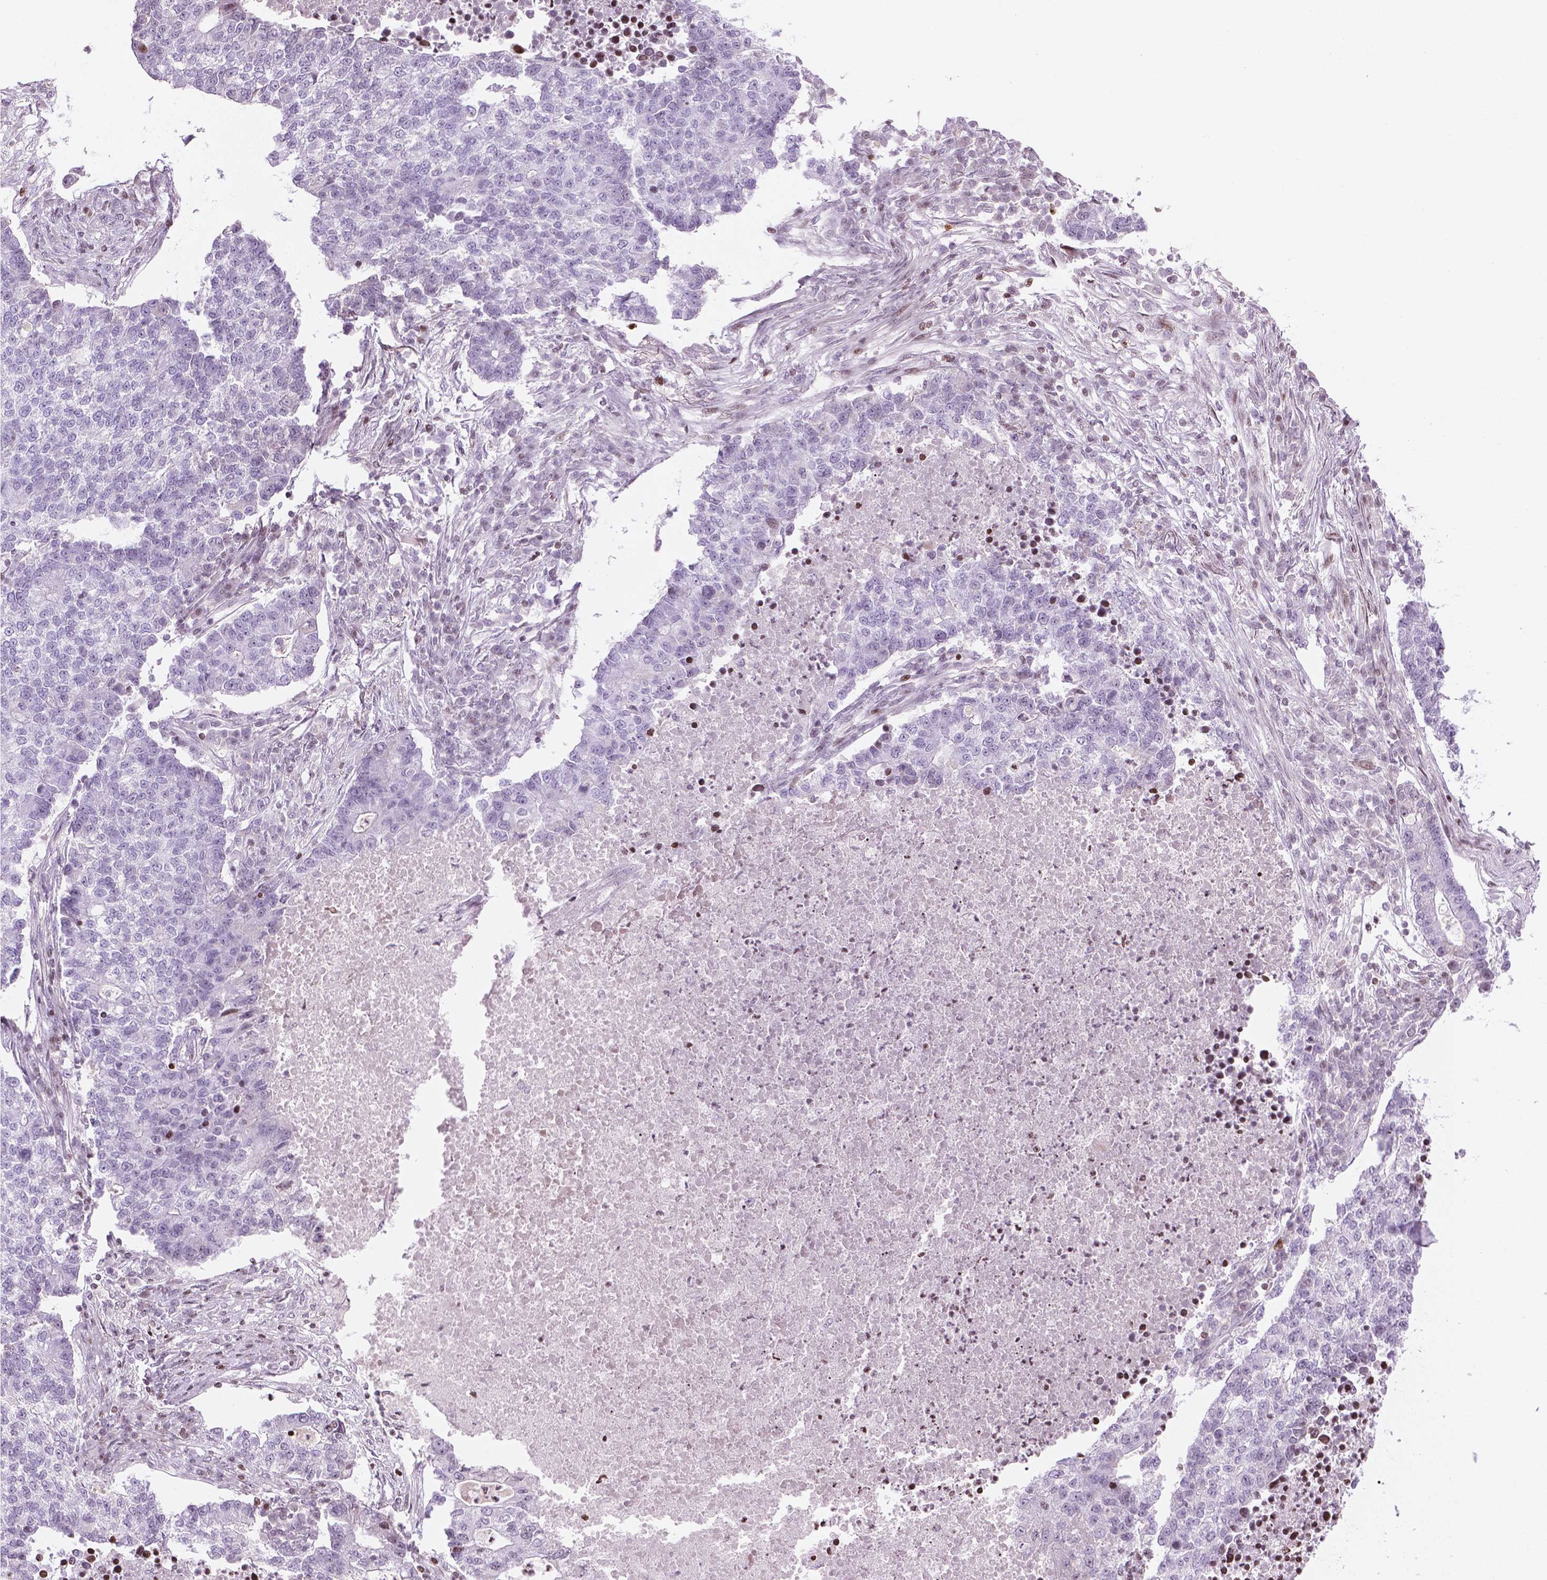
{"staining": {"intensity": "negative", "quantity": "none", "location": "none"}, "tissue": "lung cancer", "cell_type": "Tumor cells", "image_type": "cancer", "snomed": [{"axis": "morphology", "description": "Adenocarcinoma, NOS"}, {"axis": "topography", "description": "Lung"}], "caption": "DAB (3,3'-diaminobenzidine) immunohistochemical staining of lung adenocarcinoma reveals no significant expression in tumor cells.", "gene": "PIP4K2A", "patient": {"sex": "male", "age": 57}}